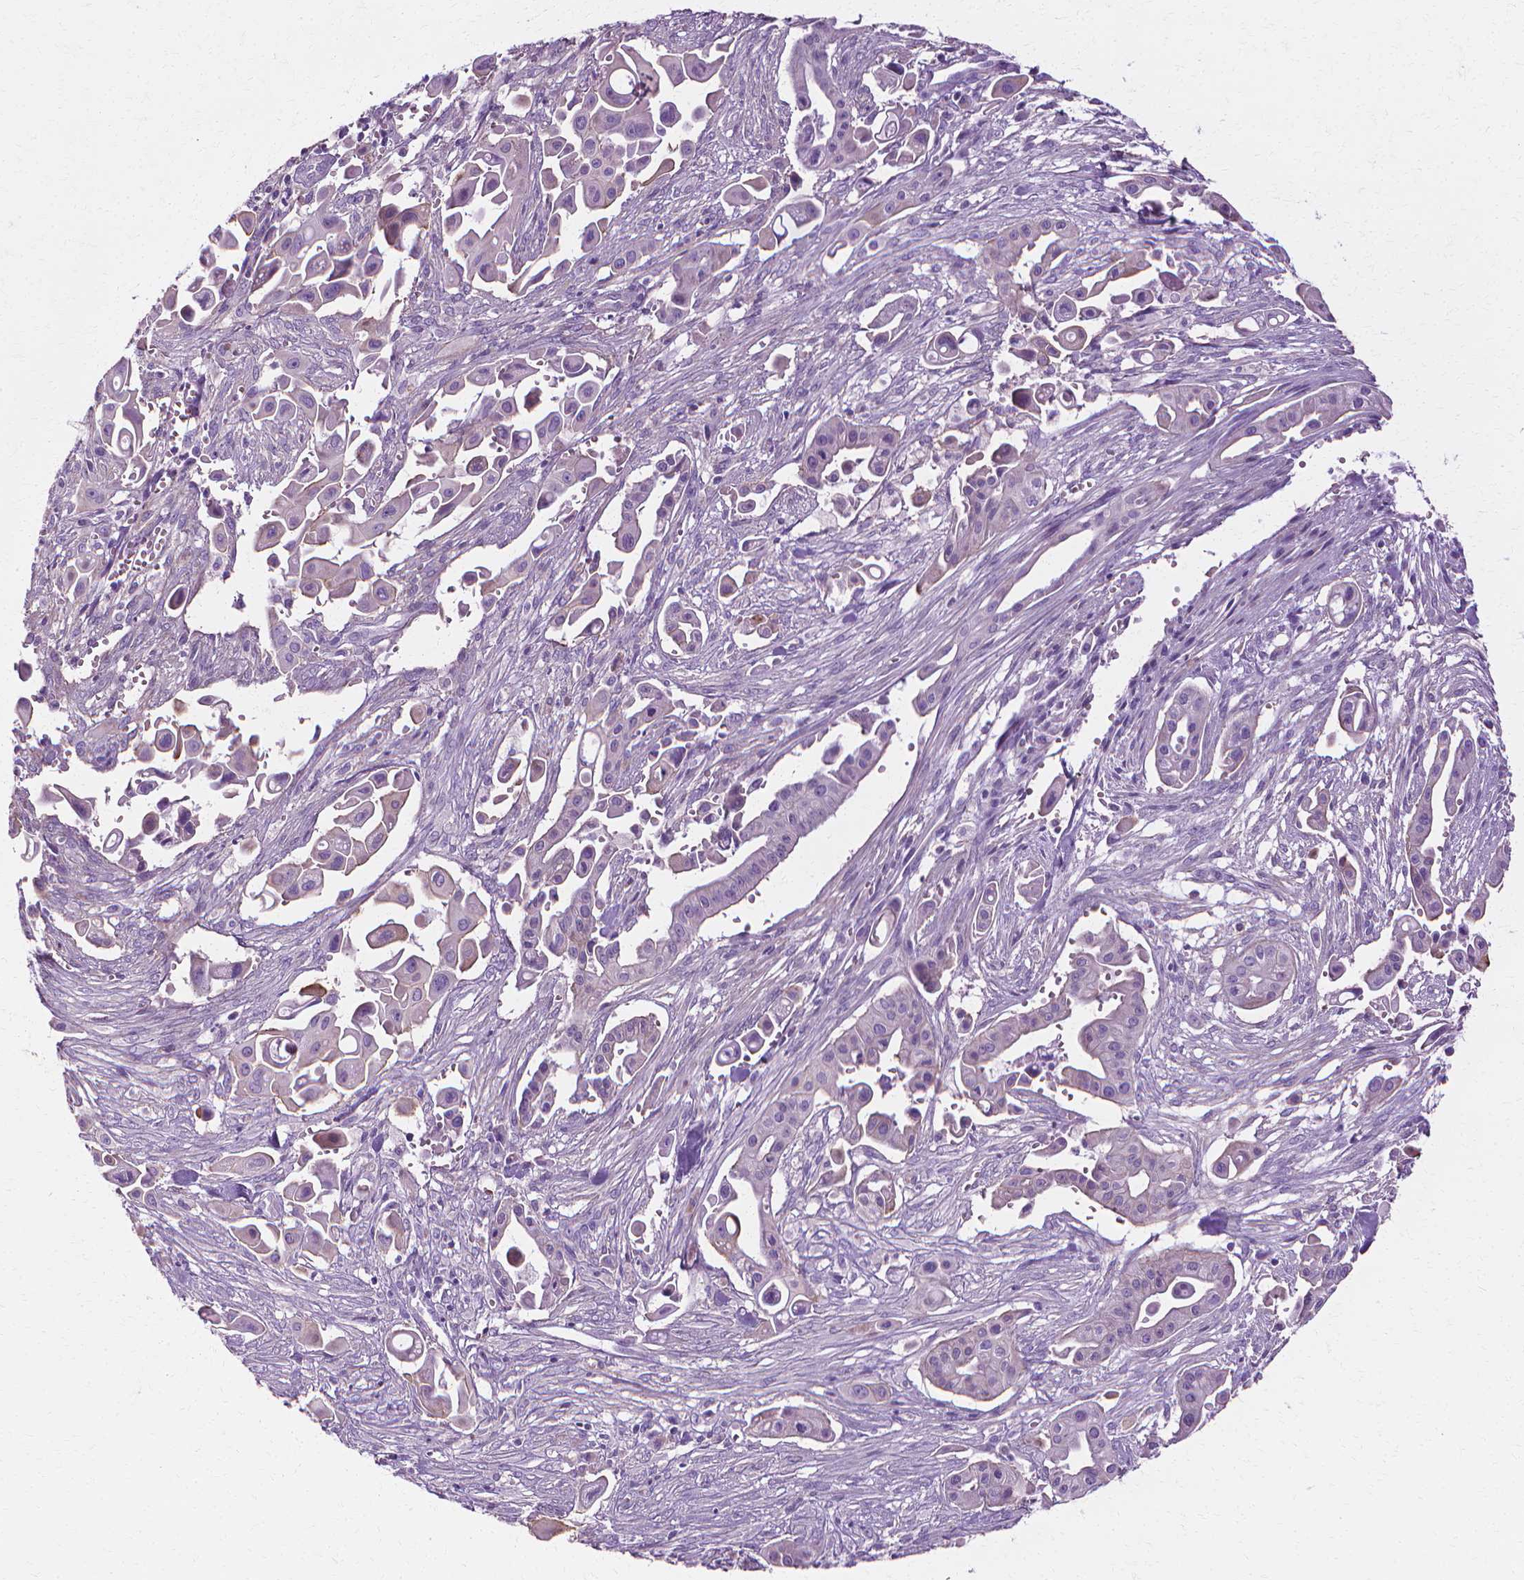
{"staining": {"intensity": "negative", "quantity": "none", "location": "none"}, "tissue": "pancreatic cancer", "cell_type": "Tumor cells", "image_type": "cancer", "snomed": [{"axis": "morphology", "description": "Adenocarcinoma, NOS"}, {"axis": "topography", "description": "Pancreas"}], "caption": "Human pancreatic cancer (adenocarcinoma) stained for a protein using IHC shows no expression in tumor cells.", "gene": "CFAP157", "patient": {"sex": "male", "age": 50}}